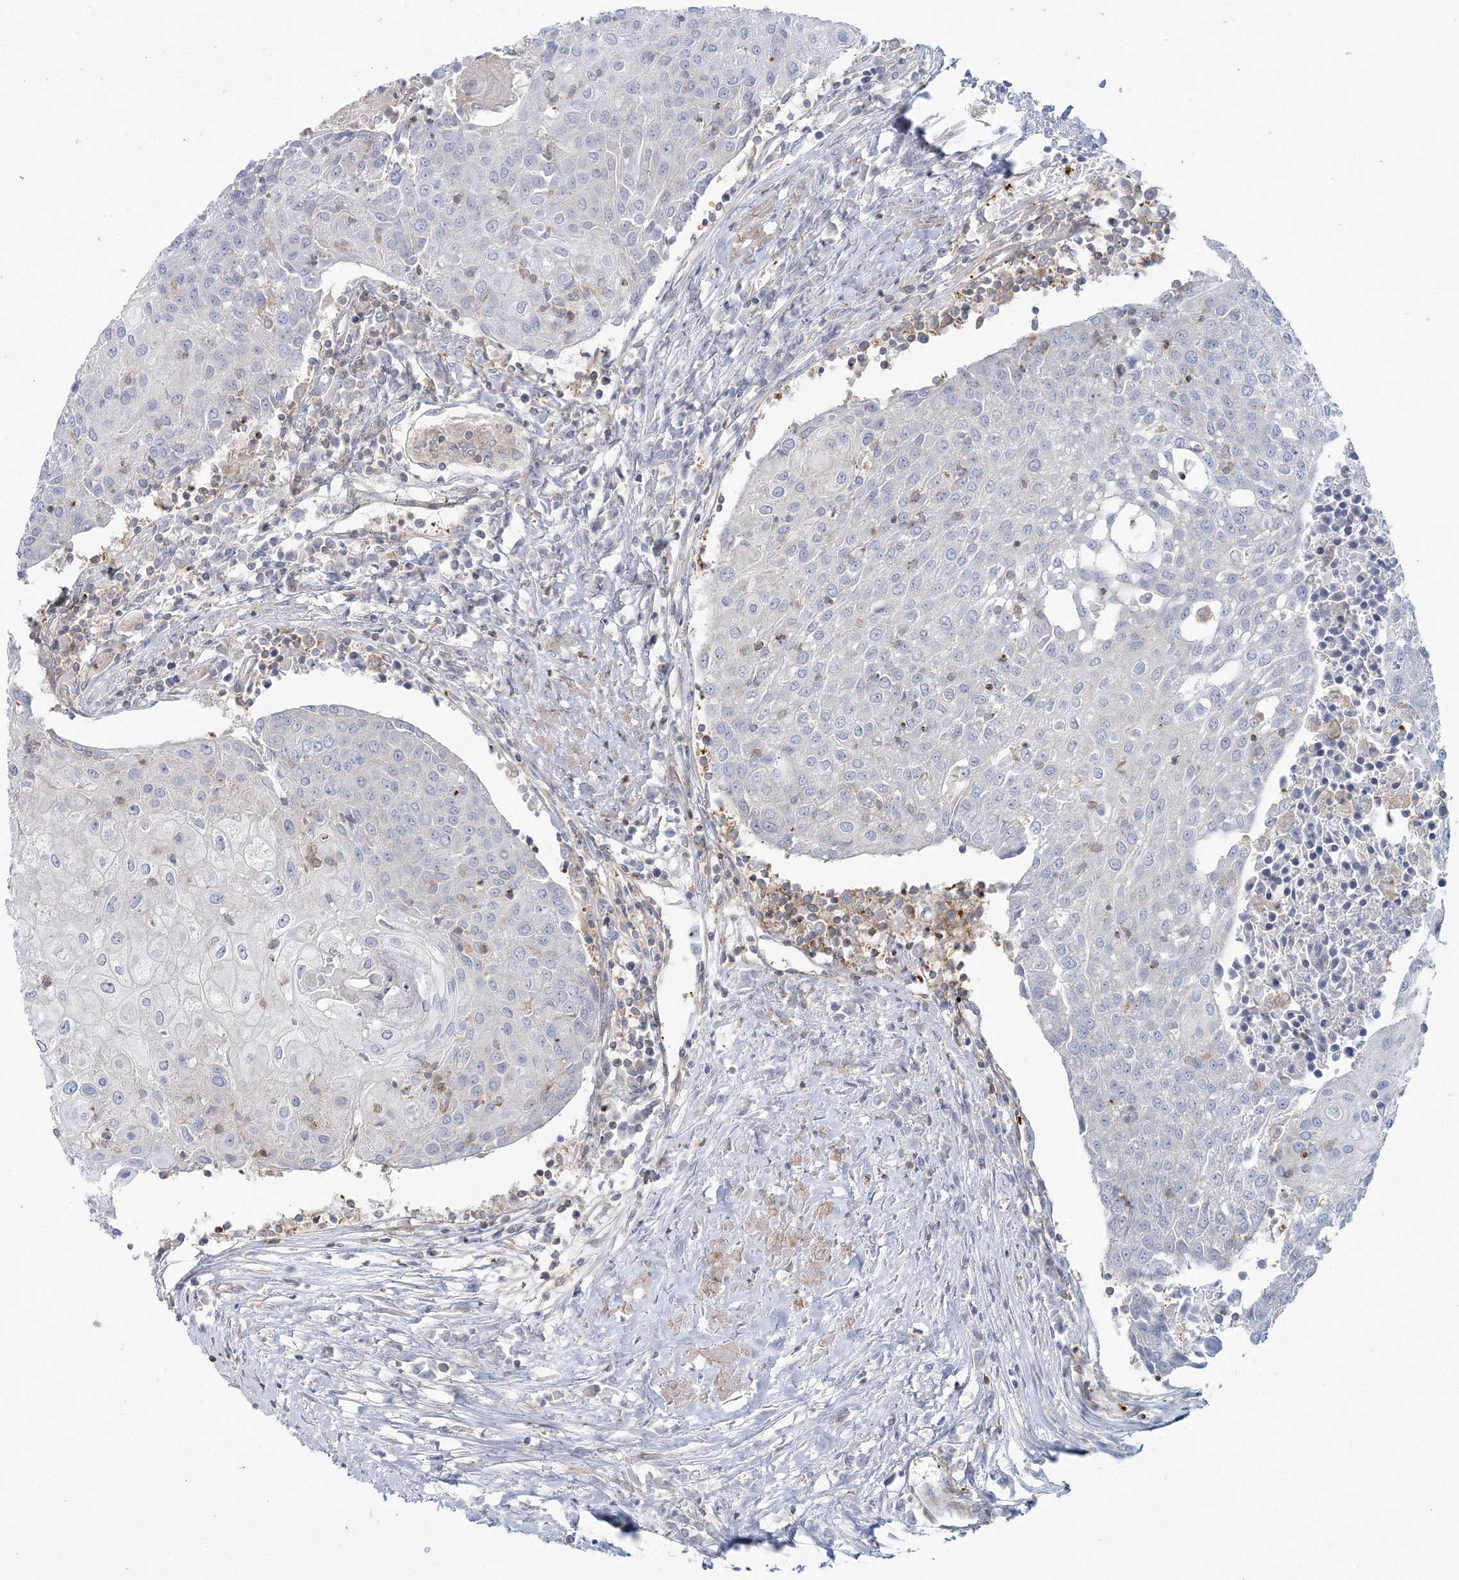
{"staining": {"intensity": "negative", "quantity": "none", "location": "none"}, "tissue": "urothelial cancer", "cell_type": "Tumor cells", "image_type": "cancer", "snomed": [{"axis": "morphology", "description": "Urothelial carcinoma, High grade"}, {"axis": "topography", "description": "Urinary bladder"}], "caption": "High magnification brightfield microscopy of high-grade urothelial carcinoma stained with DAB (brown) and counterstained with hematoxylin (blue): tumor cells show no significant staining.", "gene": "CUEDC2", "patient": {"sex": "female", "age": 85}}